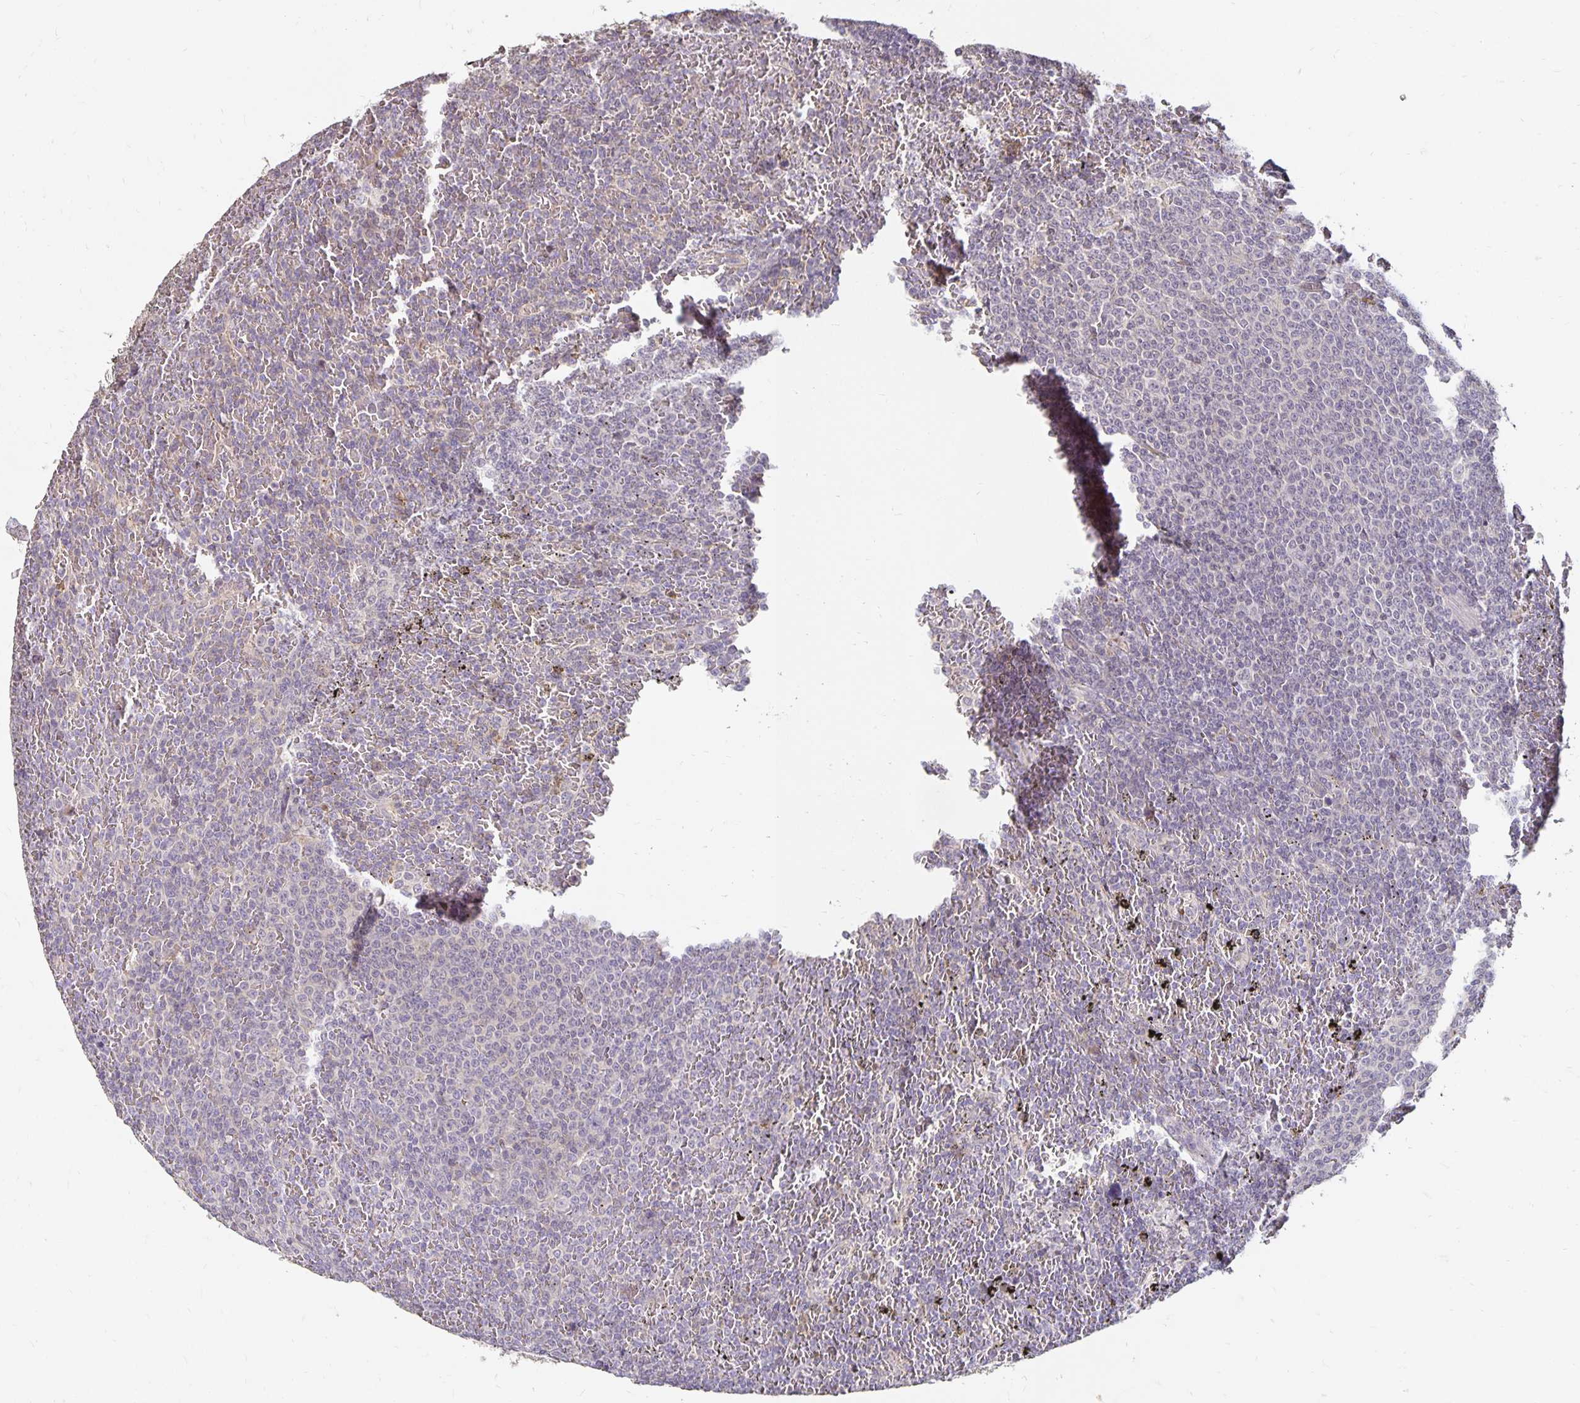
{"staining": {"intensity": "negative", "quantity": "none", "location": "none"}, "tissue": "lymphoma", "cell_type": "Tumor cells", "image_type": "cancer", "snomed": [{"axis": "morphology", "description": "Malignant lymphoma, non-Hodgkin's type, Low grade"}, {"axis": "topography", "description": "Spleen"}], "caption": "Malignant lymphoma, non-Hodgkin's type (low-grade) stained for a protein using IHC reveals no staining tumor cells.", "gene": "CST6", "patient": {"sex": "female", "age": 77}}